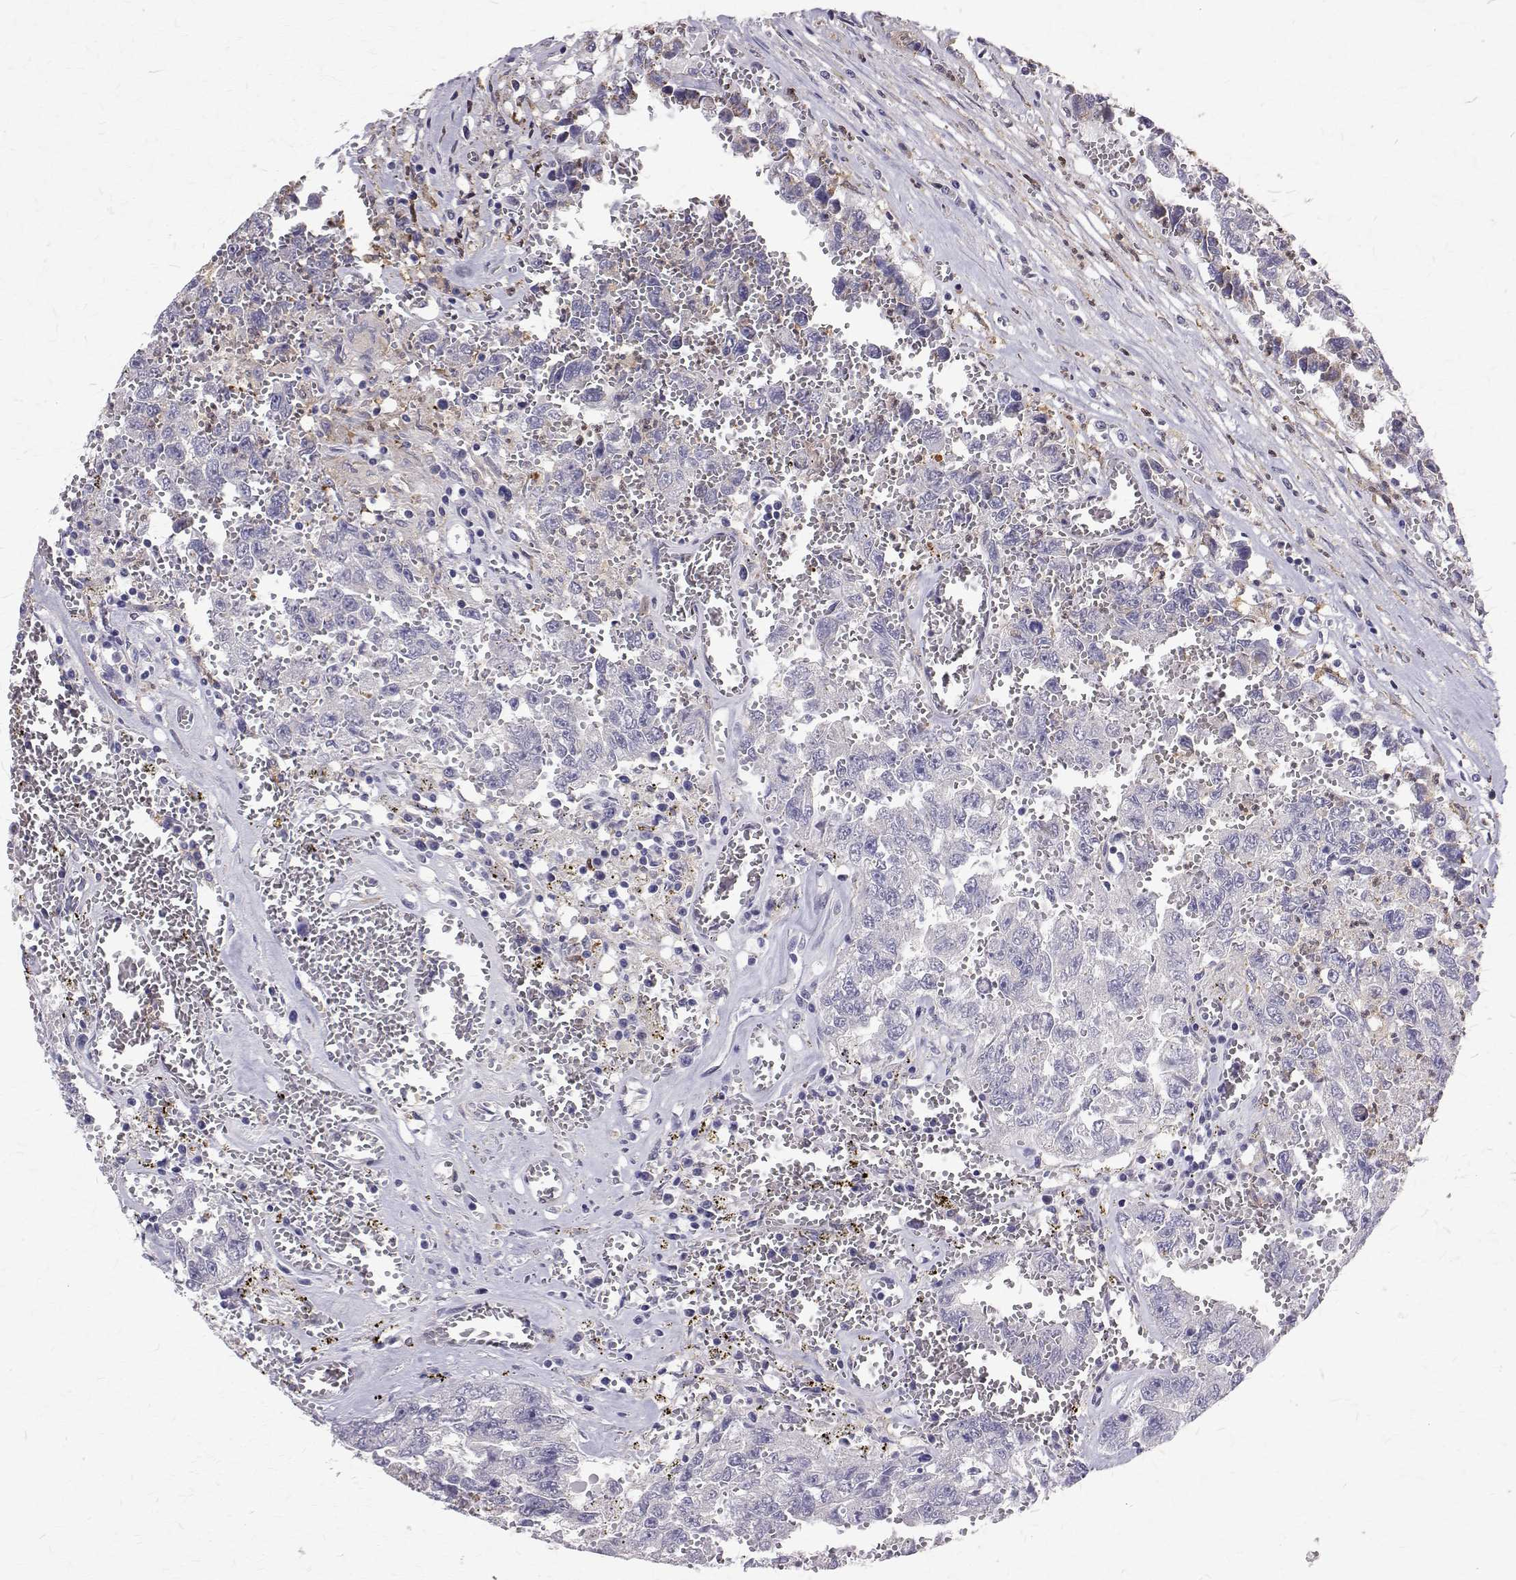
{"staining": {"intensity": "negative", "quantity": "none", "location": "none"}, "tissue": "testis cancer", "cell_type": "Tumor cells", "image_type": "cancer", "snomed": [{"axis": "morphology", "description": "Carcinoma, Embryonal, NOS"}, {"axis": "topography", "description": "Testis"}], "caption": "DAB (3,3'-diaminobenzidine) immunohistochemical staining of human testis cancer (embryonal carcinoma) demonstrates no significant expression in tumor cells.", "gene": "CCDC89", "patient": {"sex": "male", "age": 36}}